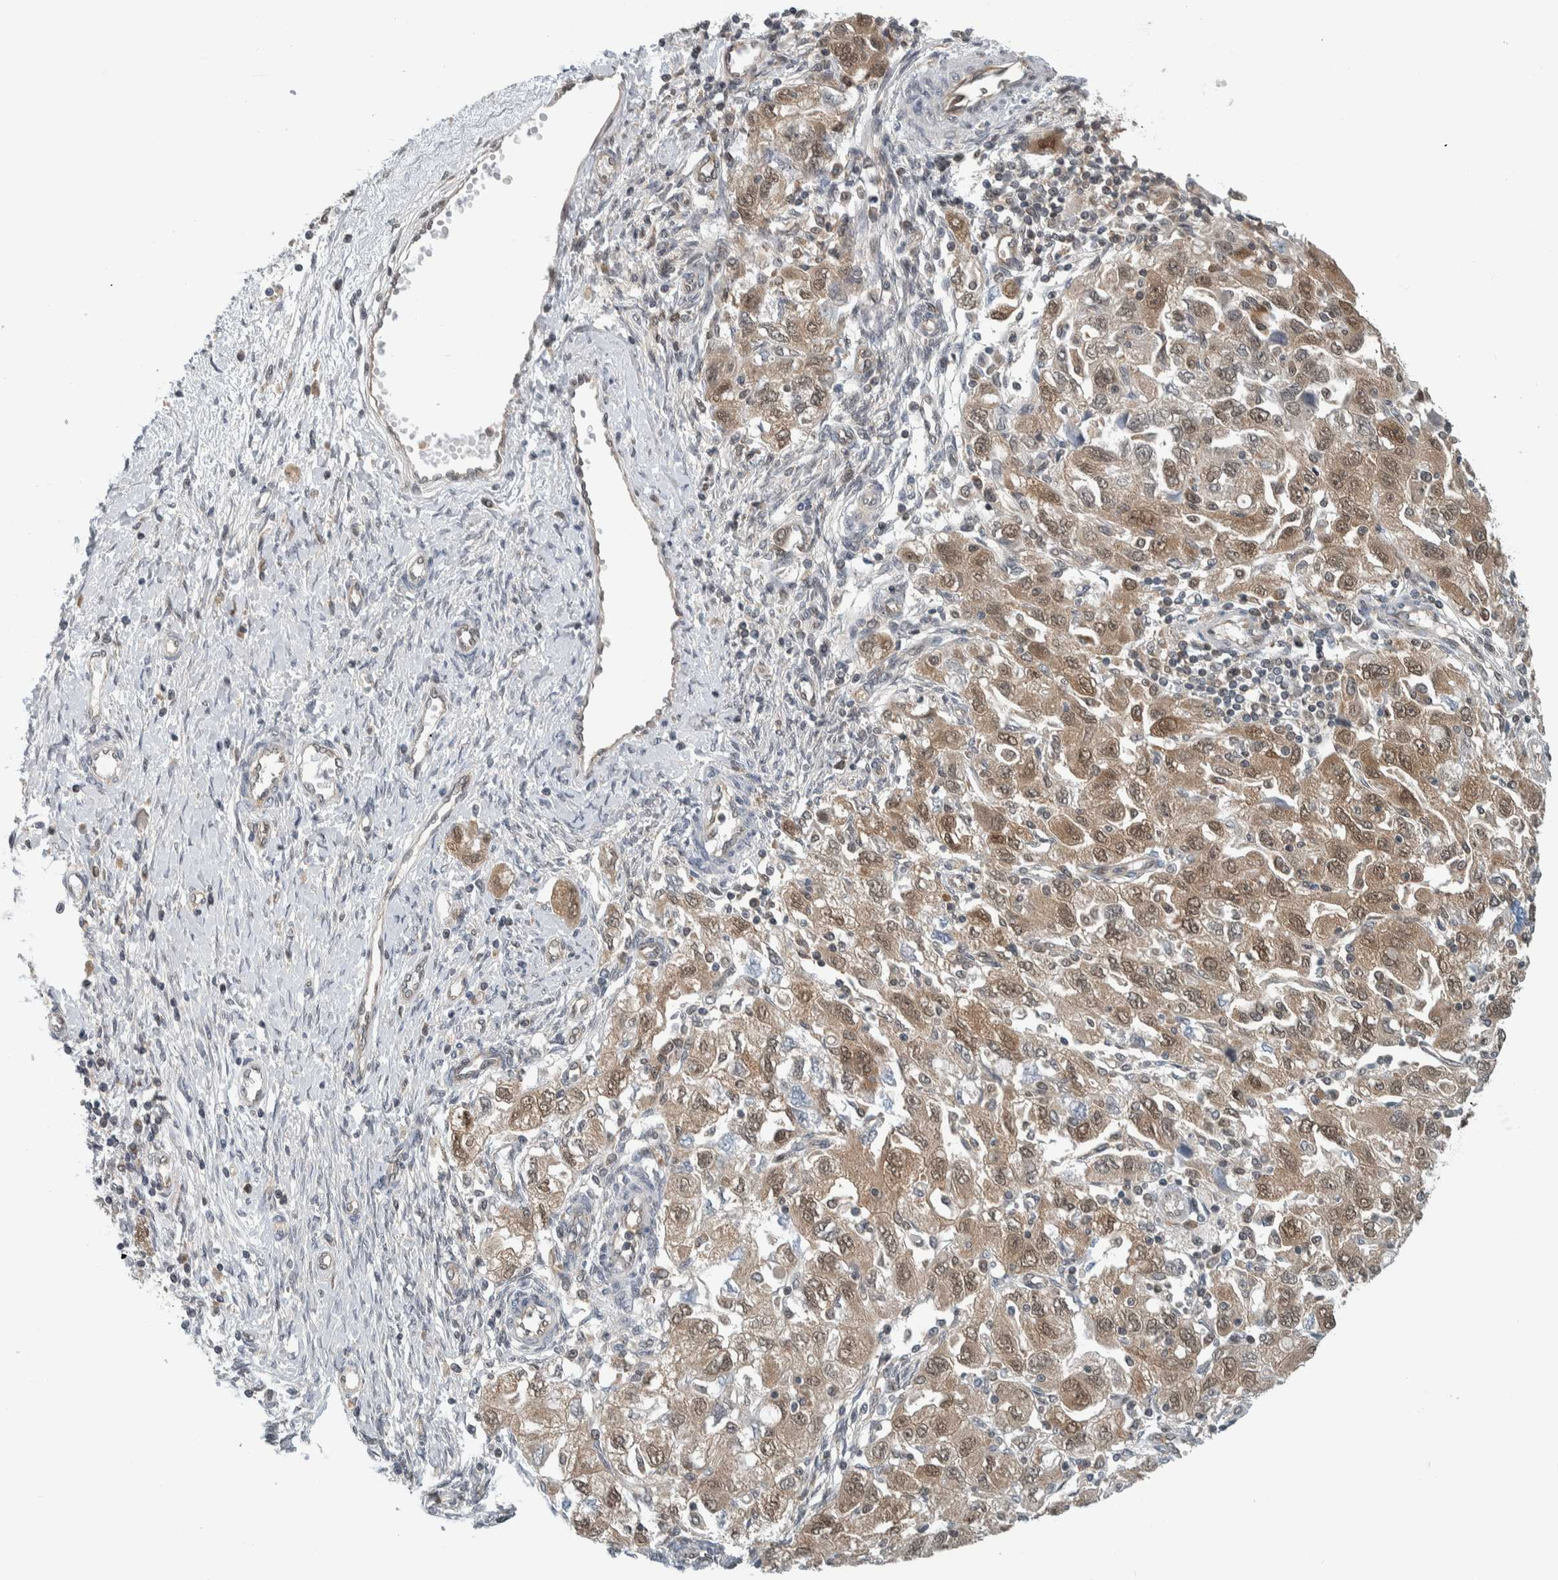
{"staining": {"intensity": "moderate", "quantity": ">75%", "location": "cytoplasmic/membranous"}, "tissue": "ovarian cancer", "cell_type": "Tumor cells", "image_type": "cancer", "snomed": [{"axis": "morphology", "description": "Carcinoma, NOS"}, {"axis": "morphology", "description": "Cystadenocarcinoma, serous, NOS"}, {"axis": "topography", "description": "Ovary"}], "caption": "Moderate cytoplasmic/membranous protein positivity is identified in approximately >75% of tumor cells in carcinoma (ovarian).", "gene": "CCDC43", "patient": {"sex": "female", "age": 69}}